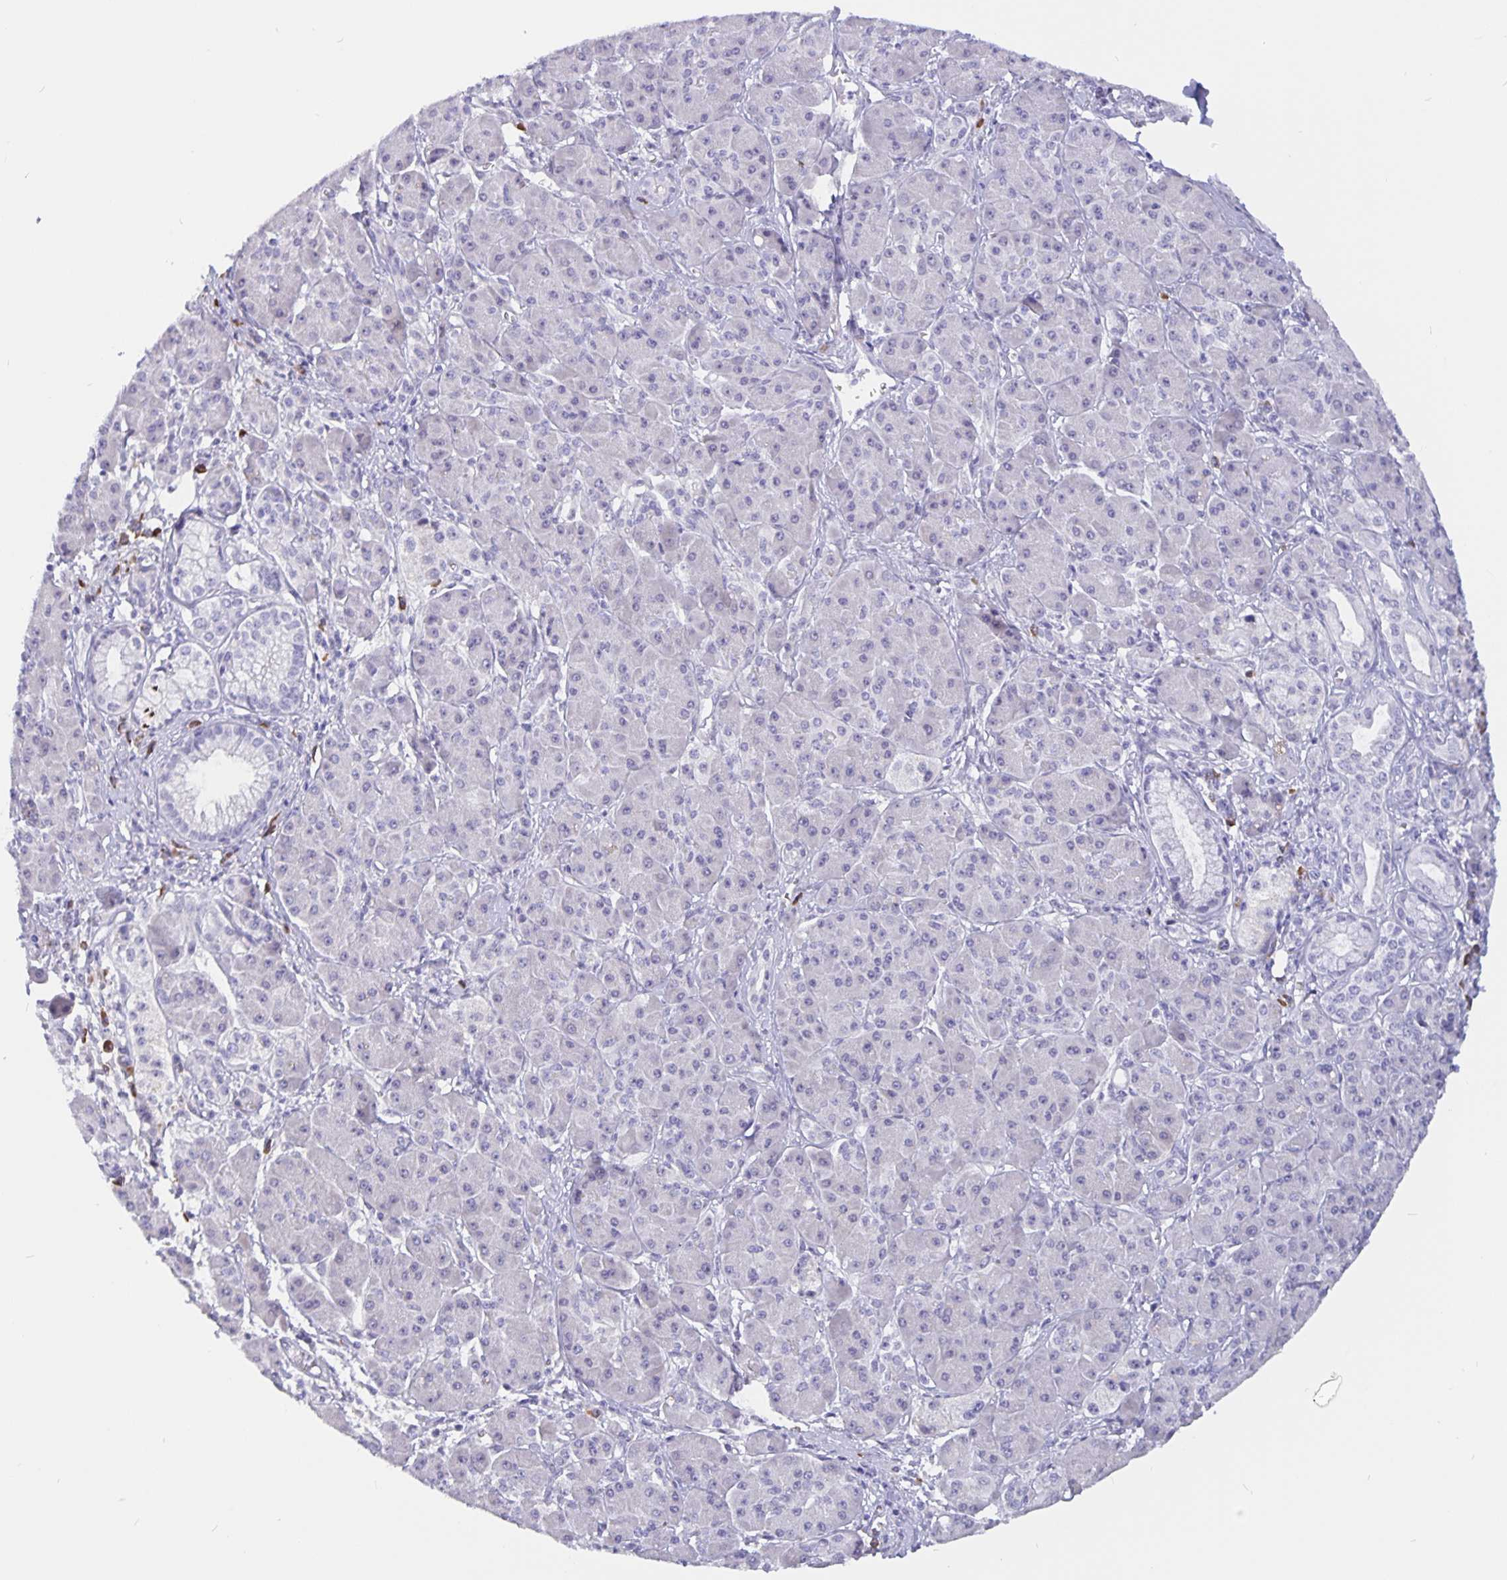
{"staining": {"intensity": "negative", "quantity": "none", "location": "none"}, "tissue": "pancreatic cancer", "cell_type": "Tumor cells", "image_type": "cancer", "snomed": [{"axis": "morphology", "description": "Adenocarcinoma, NOS"}, {"axis": "topography", "description": "Pancreas"}], "caption": "Tumor cells show no significant protein staining in pancreatic cancer.", "gene": "ERMN", "patient": {"sex": "male", "age": 70}}